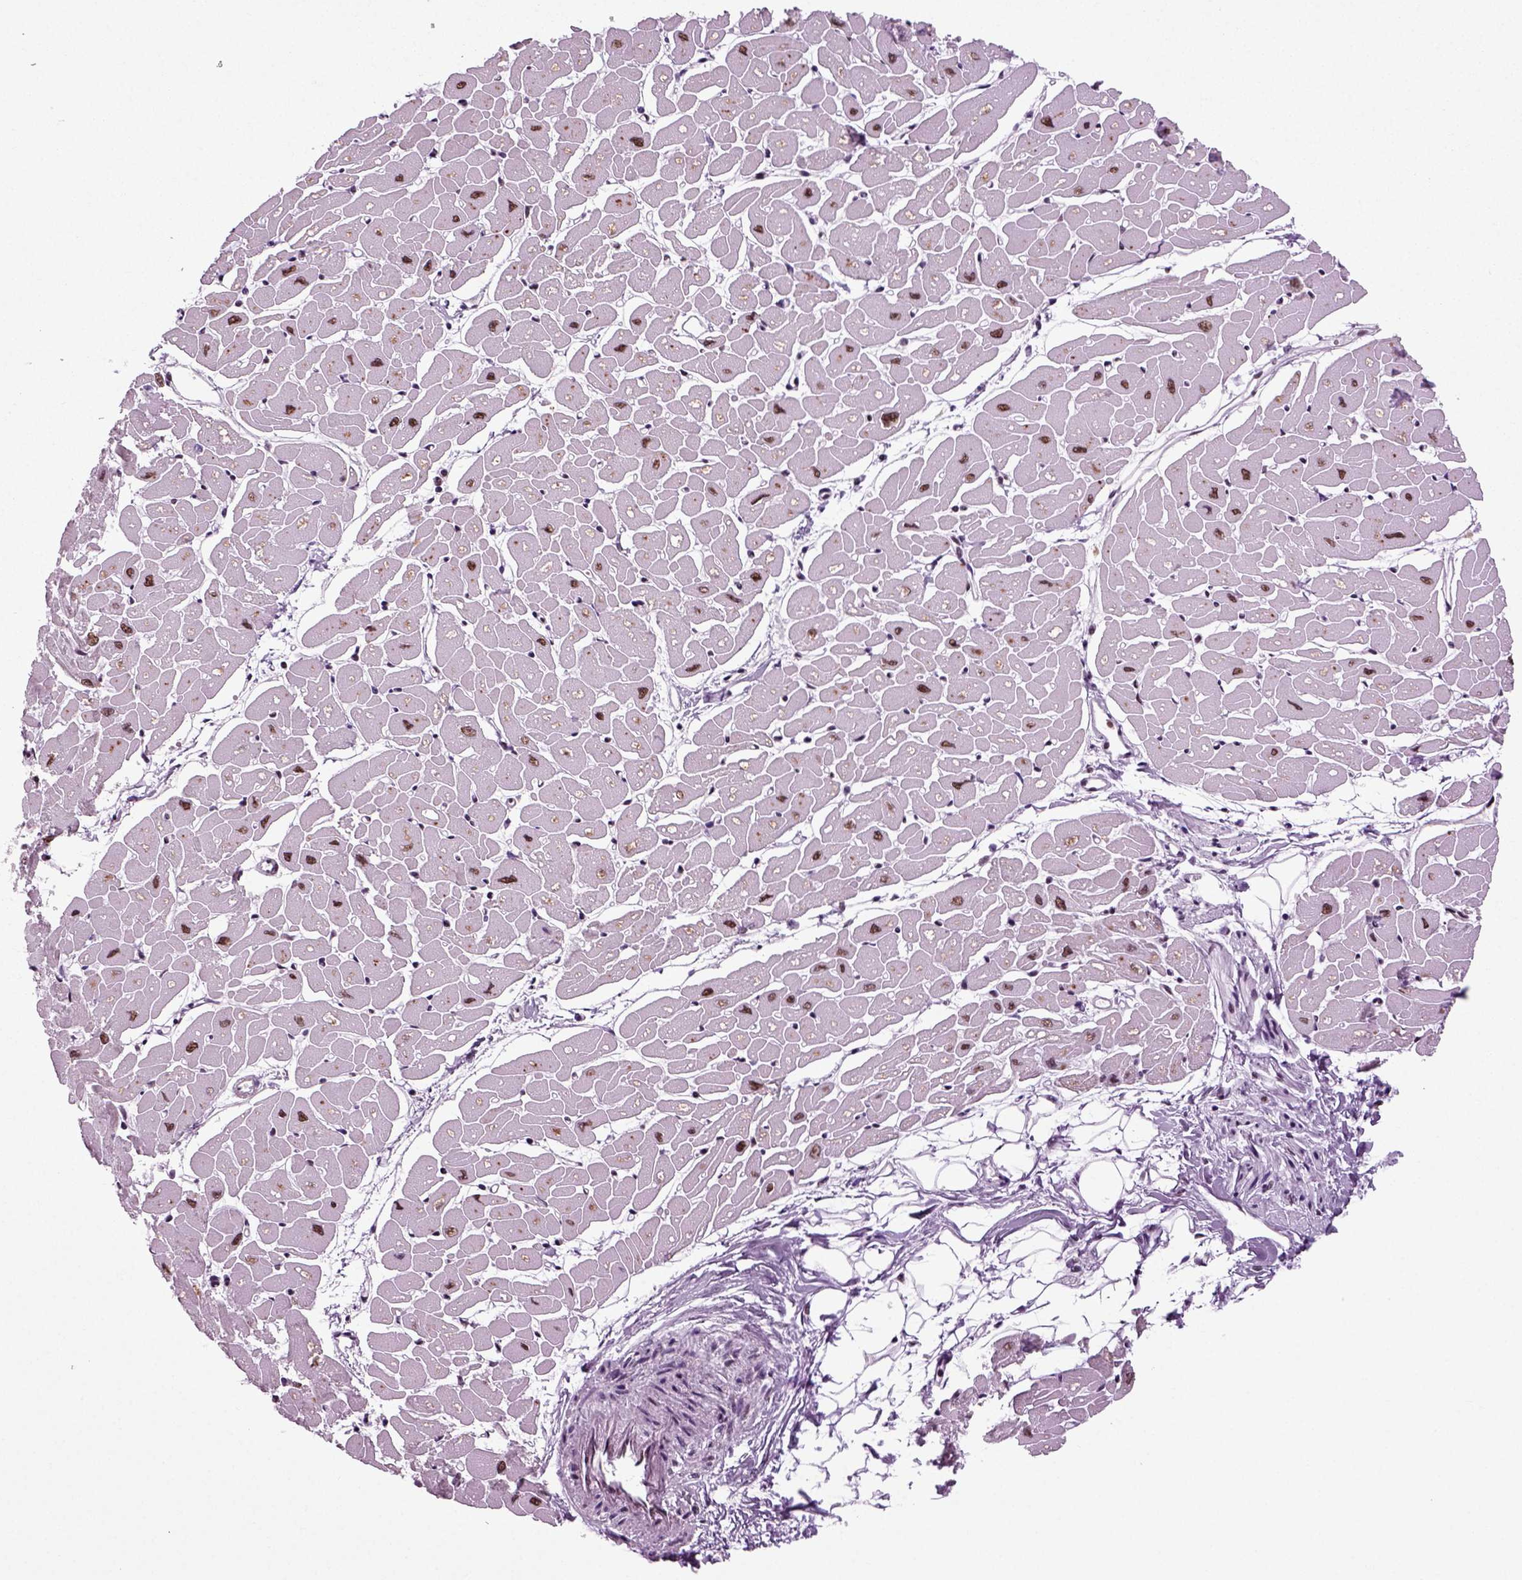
{"staining": {"intensity": "weak", "quantity": "25%-75%", "location": "nuclear"}, "tissue": "heart muscle", "cell_type": "Cardiomyocytes", "image_type": "normal", "snomed": [{"axis": "morphology", "description": "Normal tissue, NOS"}, {"axis": "topography", "description": "Heart"}], "caption": "Protein expression analysis of benign human heart muscle reveals weak nuclear positivity in about 25%-75% of cardiomyocytes. (DAB IHC with brightfield microscopy, high magnification).", "gene": "RCOR3", "patient": {"sex": "male", "age": 57}}